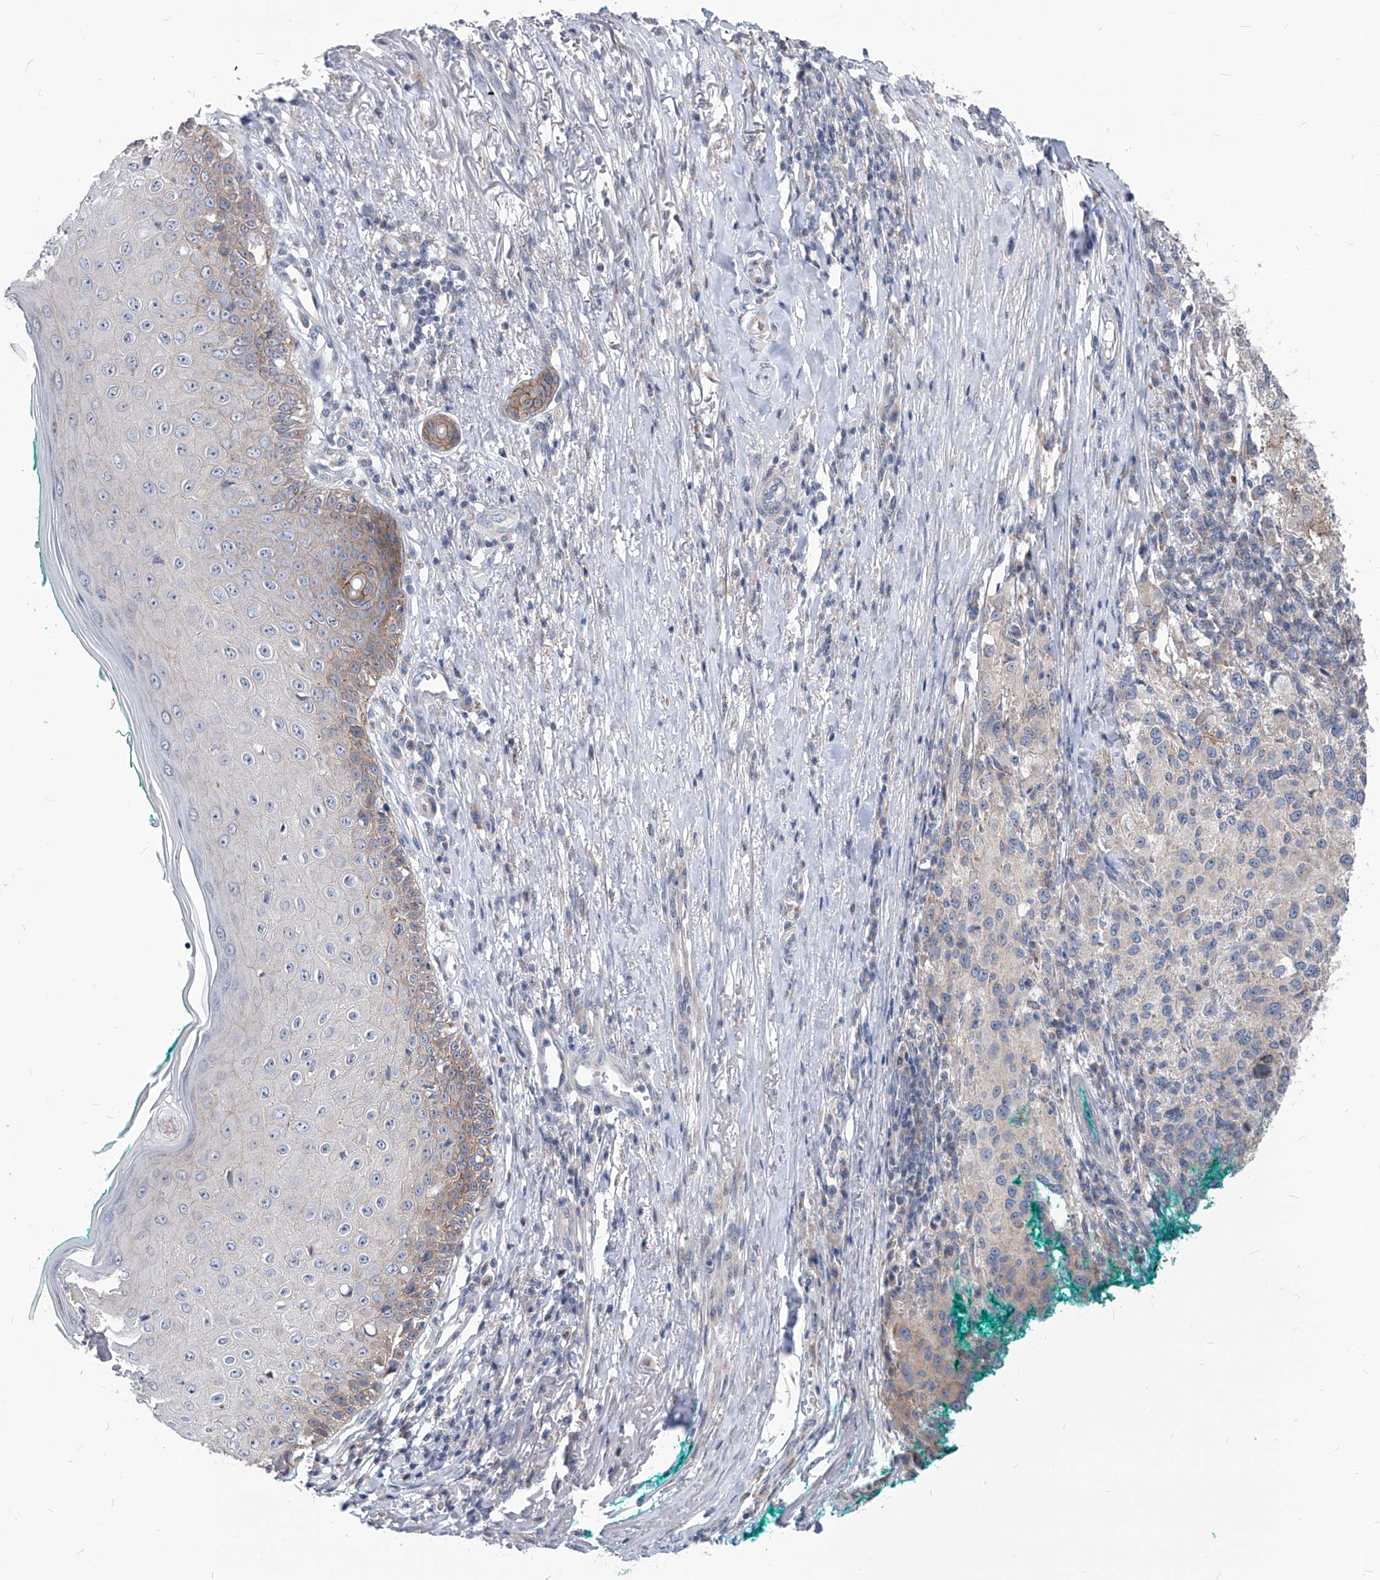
{"staining": {"intensity": "negative", "quantity": "none", "location": "none"}, "tissue": "melanoma", "cell_type": "Tumor cells", "image_type": "cancer", "snomed": [{"axis": "morphology", "description": "Necrosis, NOS"}, {"axis": "morphology", "description": "Malignant melanoma, NOS"}, {"axis": "topography", "description": "Skin"}], "caption": "High power microscopy photomicrograph of an immunohistochemistry histopathology image of malignant melanoma, revealing no significant positivity in tumor cells.", "gene": "AGPS", "patient": {"sex": "female", "age": 87}}